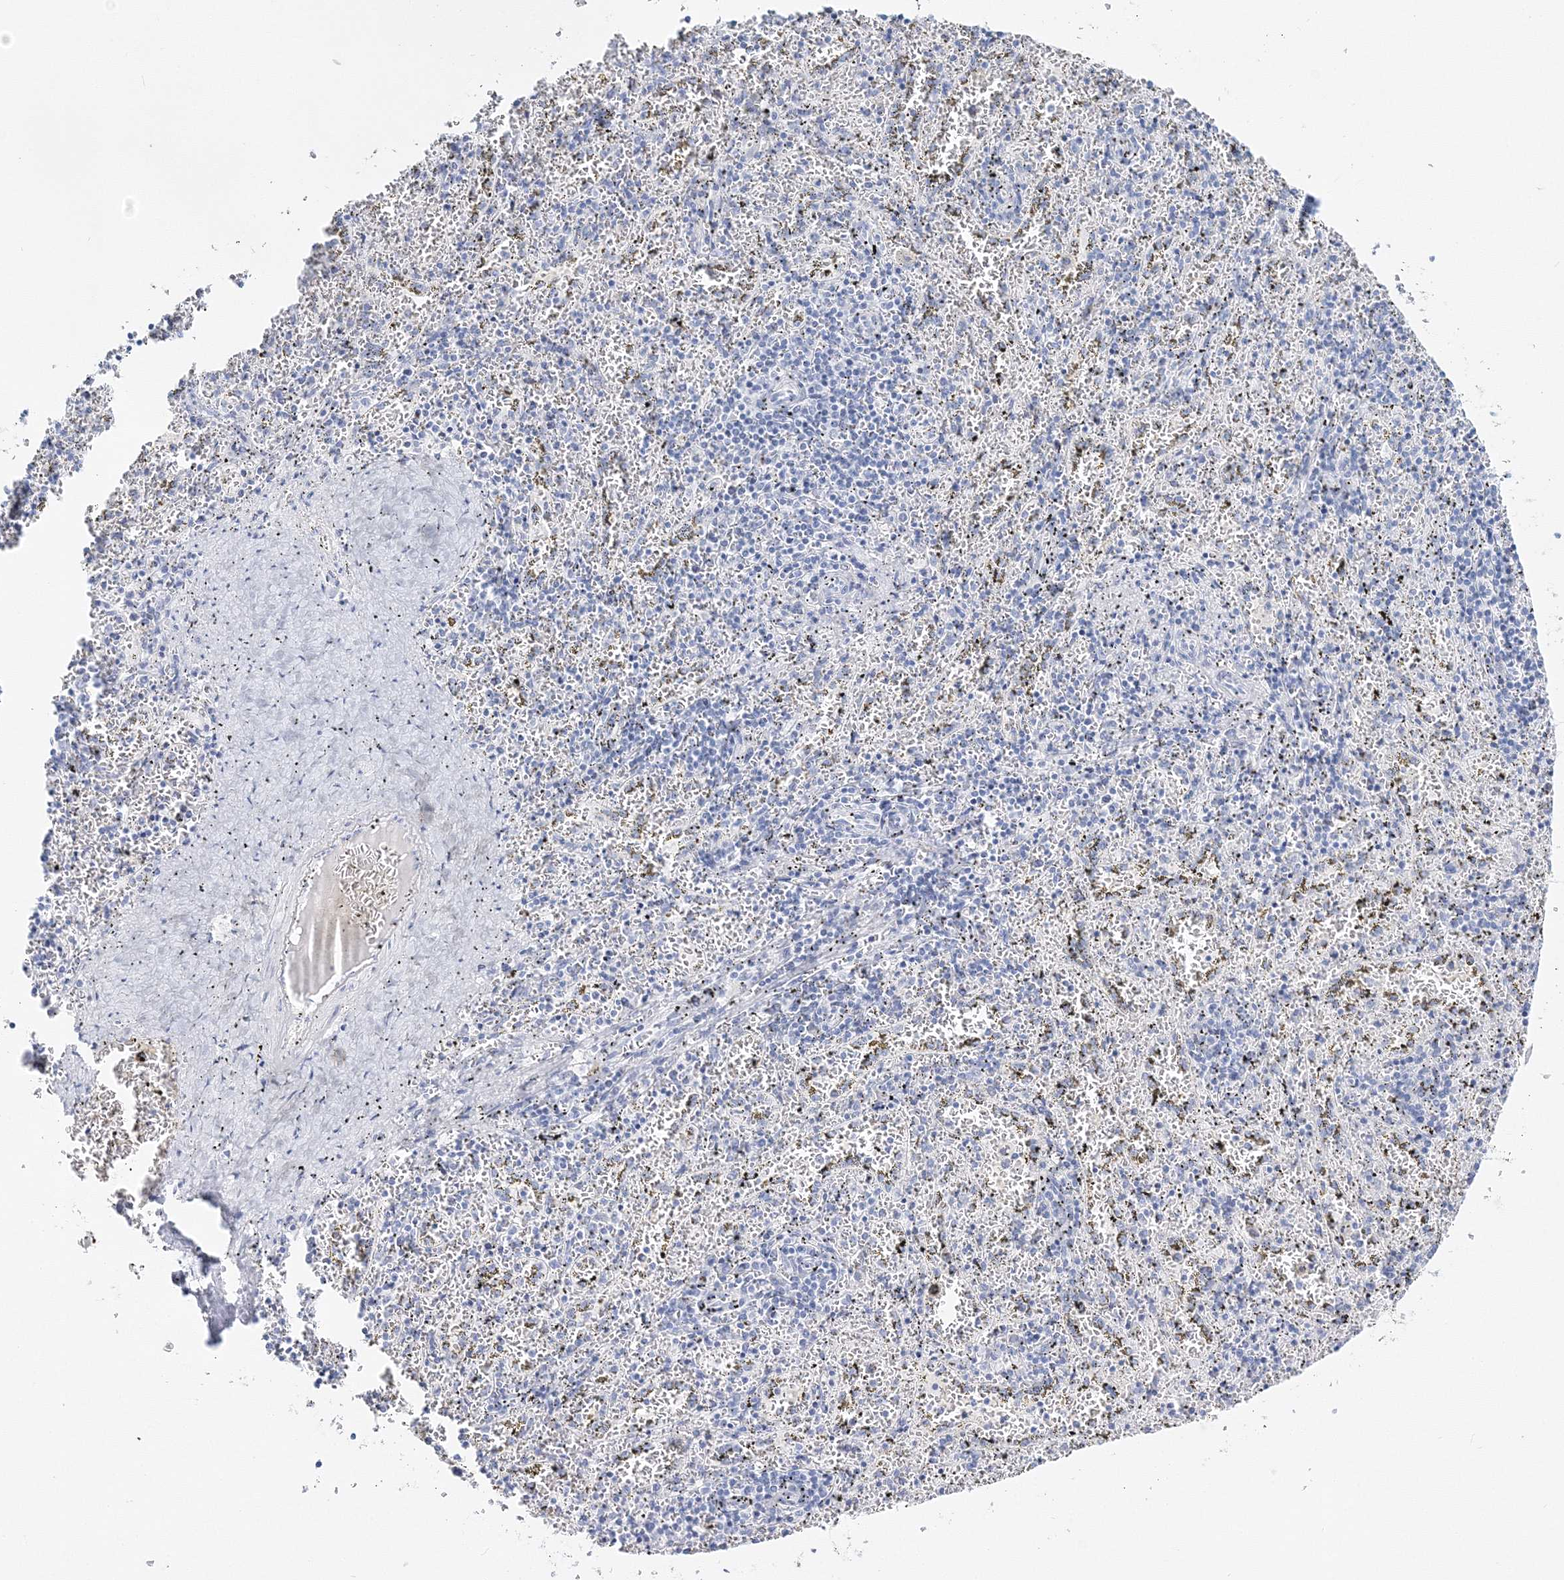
{"staining": {"intensity": "negative", "quantity": "none", "location": "none"}, "tissue": "spleen", "cell_type": "Cells in red pulp", "image_type": "normal", "snomed": [{"axis": "morphology", "description": "Normal tissue, NOS"}, {"axis": "topography", "description": "Spleen"}], "caption": "This is an immunohistochemistry photomicrograph of unremarkable human spleen. There is no staining in cells in red pulp.", "gene": "MYOZ2", "patient": {"sex": "male", "age": 11}}